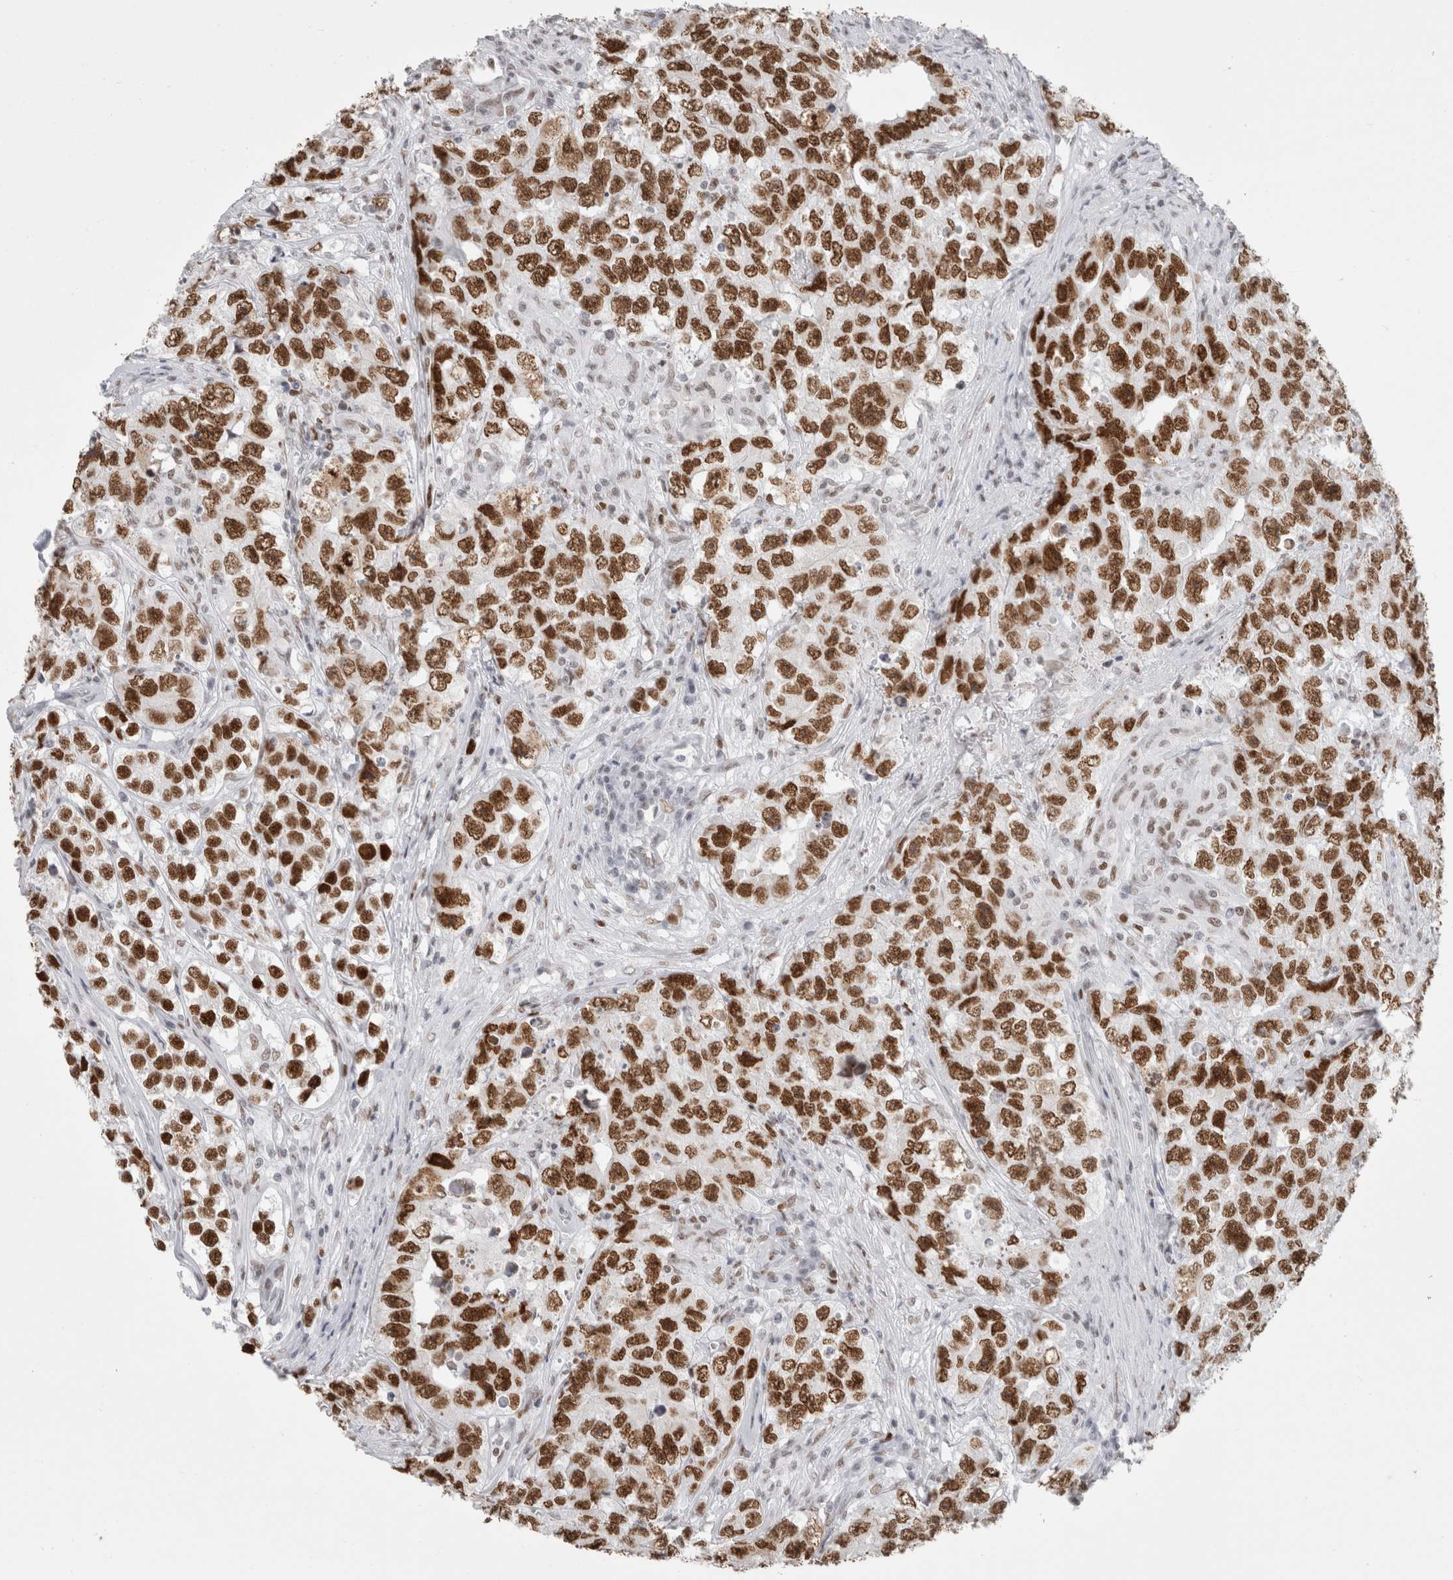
{"staining": {"intensity": "strong", "quantity": ">75%", "location": "nuclear"}, "tissue": "testis cancer", "cell_type": "Tumor cells", "image_type": "cancer", "snomed": [{"axis": "morphology", "description": "Seminoma, NOS"}, {"axis": "morphology", "description": "Carcinoma, Embryonal, NOS"}, {"axis": "topography", "description": "Testis"}], "caption": "Strong nuclear expression is appreciated in about >75% of tumor cells in testis cancer (embryonal carcinoma).", "gene": "SMARCC1", "patient": {"sex": "male", "age": 43}}